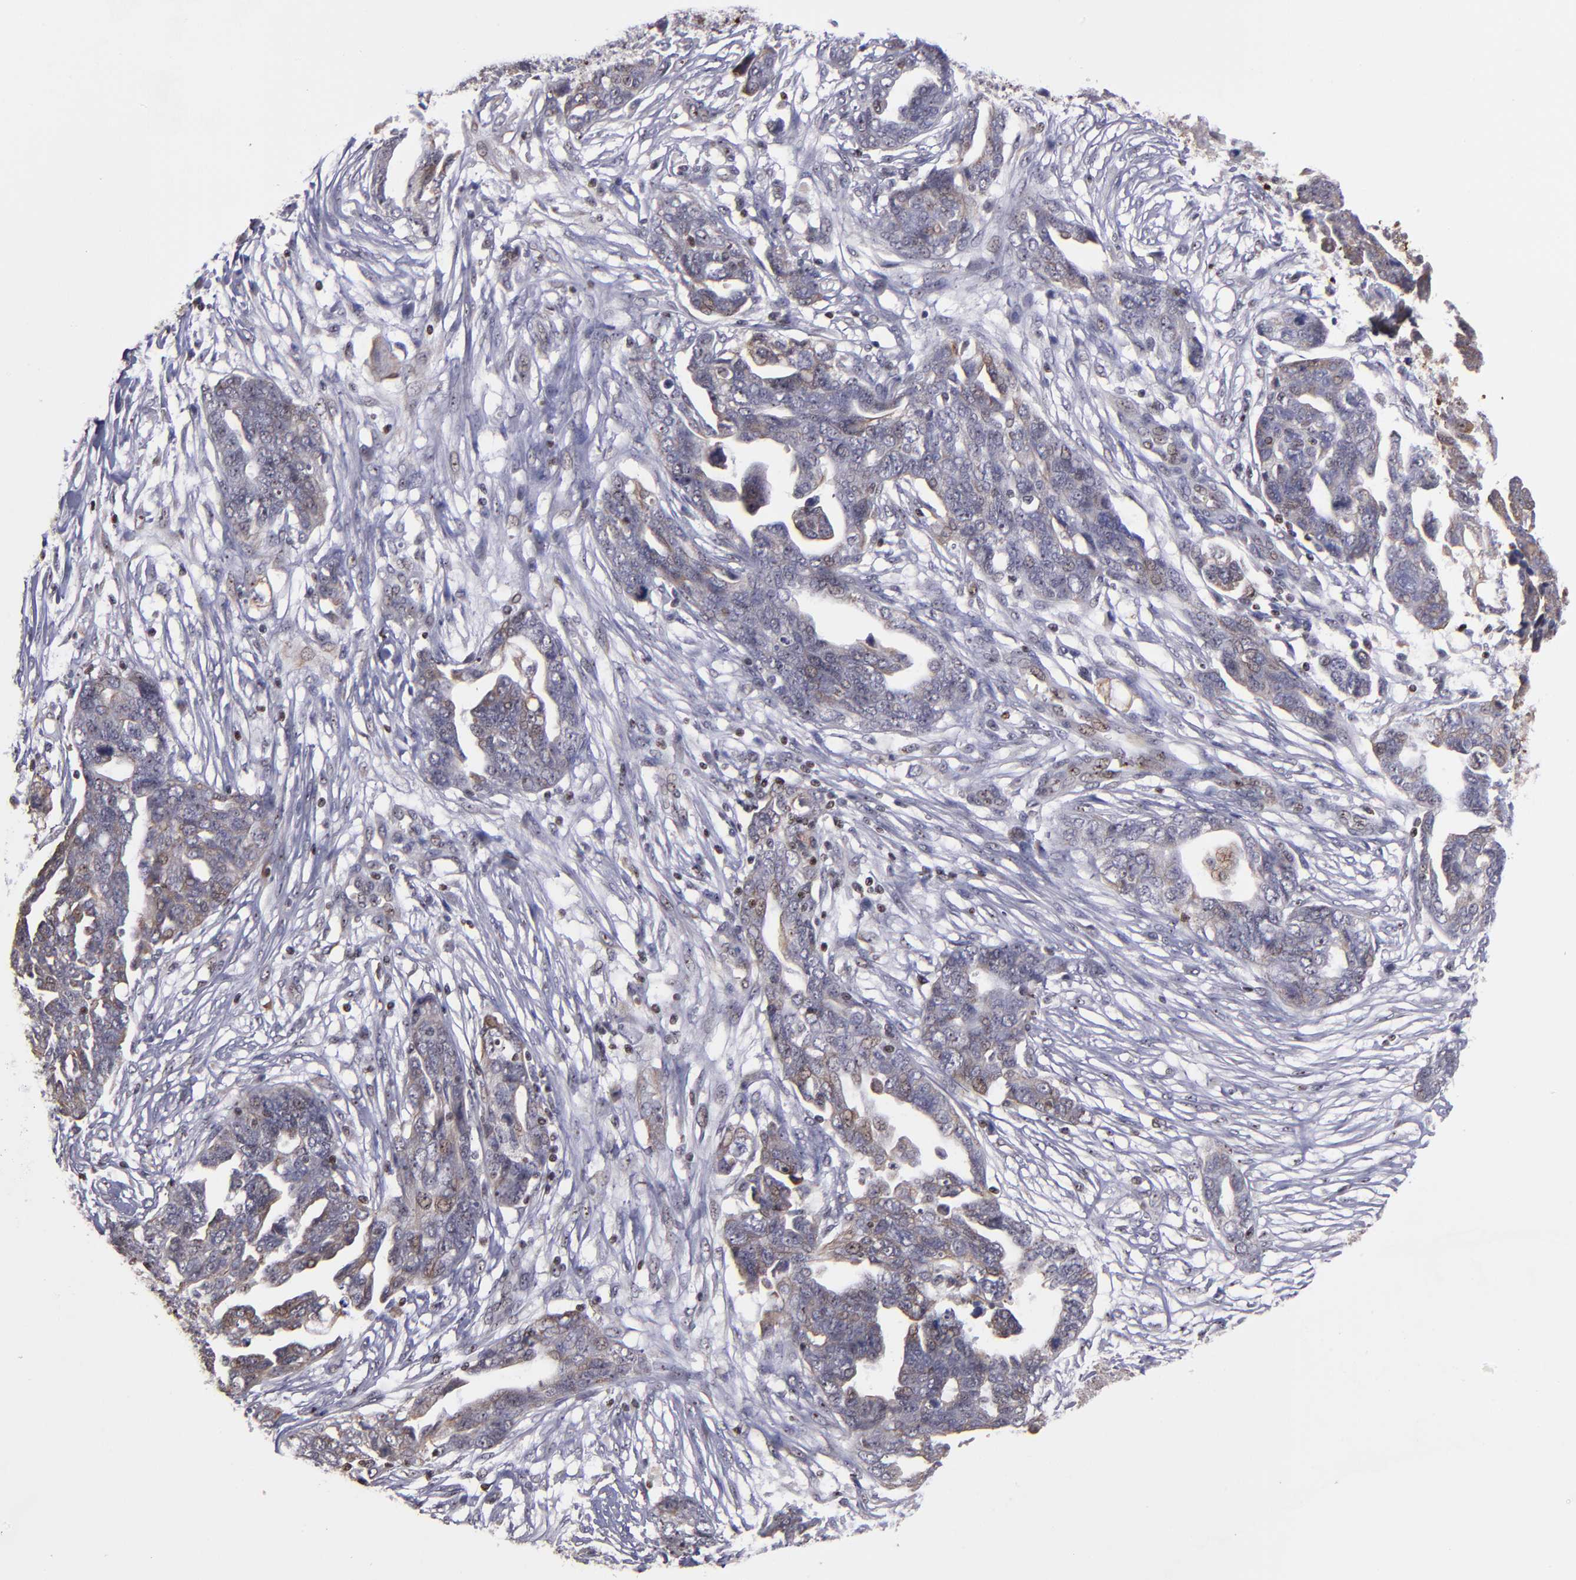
{"staining": {"intensity": "moderate", "quantity": "25%-75%", "location": "cytoplasmic/membranous,nuclear"}, "tissue": "ovarian cancer", "cell_type": "Tumor cells", "image_type": "cancer", "snomed": [{"axis": "morphology", "description": "Normal tissue, NOS"}, {"axis": "morphology", "description": "Cystadenocarcinoma, serous, NOS"}, {"axis": "topography", "description": "Fallopian tube"}, {"axis": "topography", "description": "Ovary"}], "caption": "About 25%-75% of tumor cells in serous cystadenocarcinoma (ovarian) reveal moderate cytoplasmic/membranous and nuclear protein staining as visualized by brown immunohistochemical staining.", "gene": "DDX24", "patient": {"sex": "female", "age": 56}}